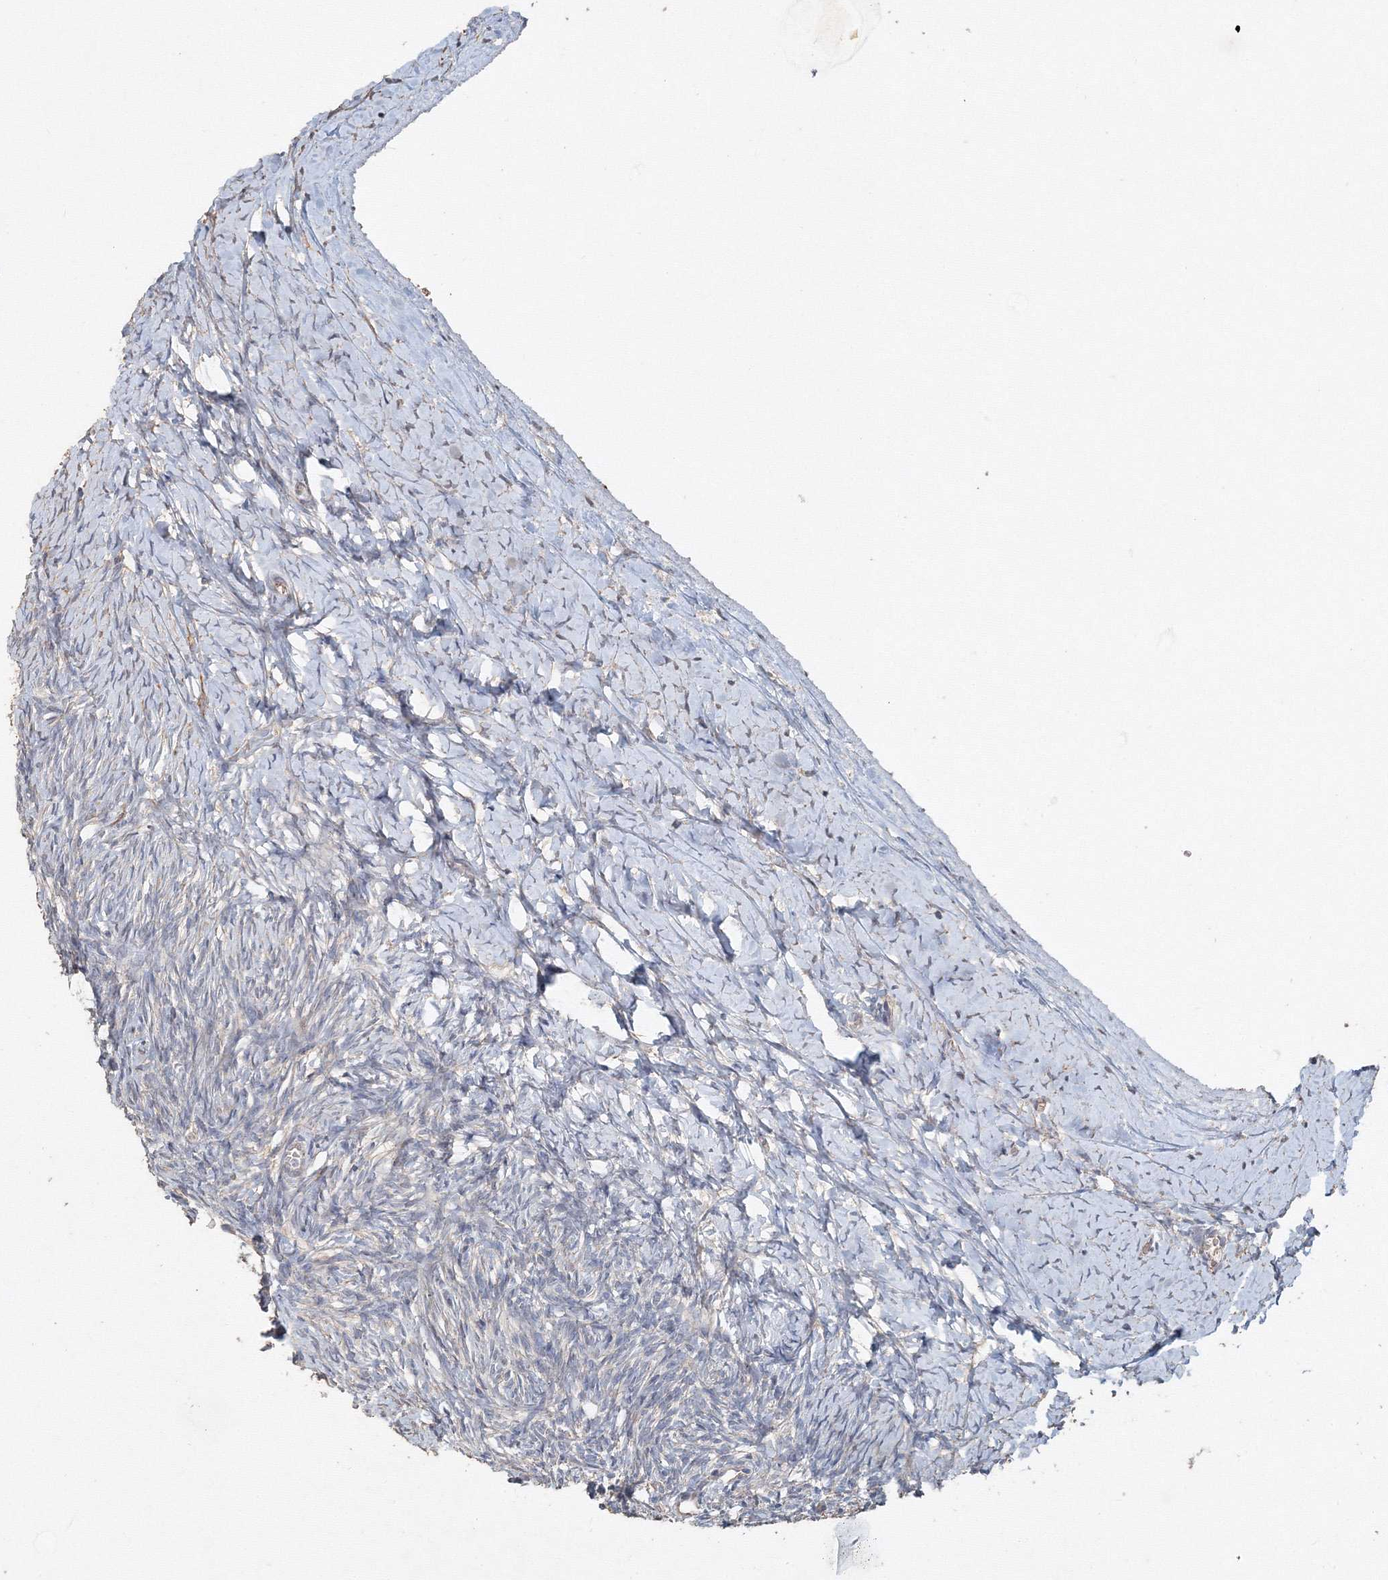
{"staining": {"intensity": "negative", "quantity": "none", "location": "none"}, "tissue": "ovary", "cell_type": "Ovarian stroma cells", "image_type": "normal", "snomed": [{"axis": "morphology", "description": "Normal tissue, NOS"}, {"axis": "morphology", "description": "Developmental malformation"}, {"axis": "topography", "description": "Ovary"}], "caption": "This photomicrograph is of benign ovary stained with immunohistochemistry (IHC) to label a protein in brown with the nuclei are counter-stained blue. There is no staining in ovarian stroma cells. (IHC, brightfield microscopy, high magnification).", "gene": "NALF2", "patient": {"sex": "female", "age": 39}}